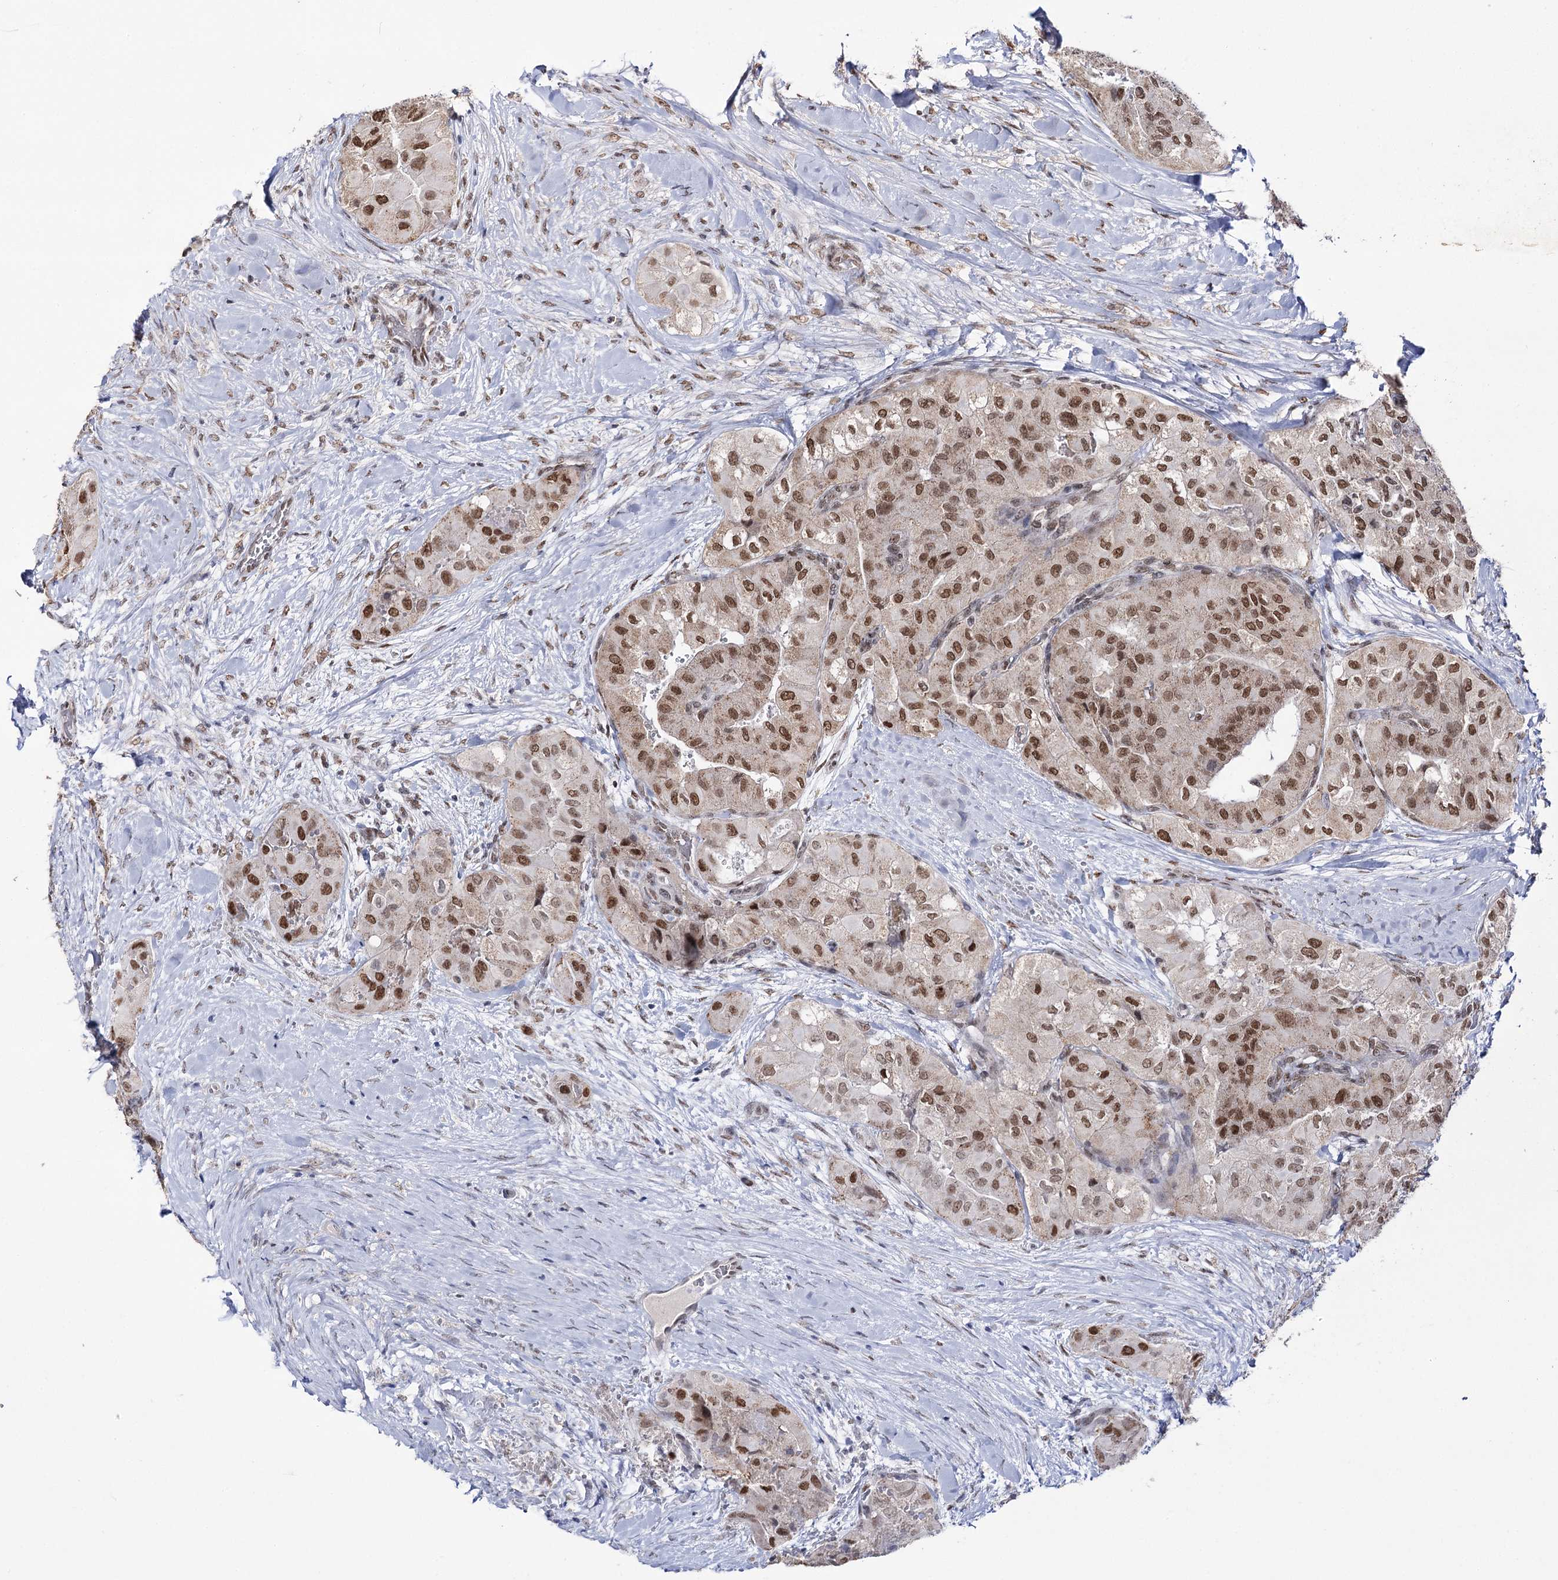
{"staining": {"intensity": "moderate", "quantity": ">75%", "location": "nuclear"}, "tissue": "thyroid cancer", "cell_type": "Tumor cells", "image_type": "cancer", "snomed": [{"axis": "morphology", "description": "Papillary adenocarcinoma, NOS"}, {"axis": "topography", "description": "Thyroid gland"}], "caption": "Immunohistochemical staining of thyroid cancer (papillary adenocarcinoma) exhibits medium levels of moderate nuclear expression in about >75% of tumor cells. (DAB IHC, brown staining for protein, blue staining for nuclei).", "gene": "VGLL4", "patient": {"sex": "female", "age": 59}}